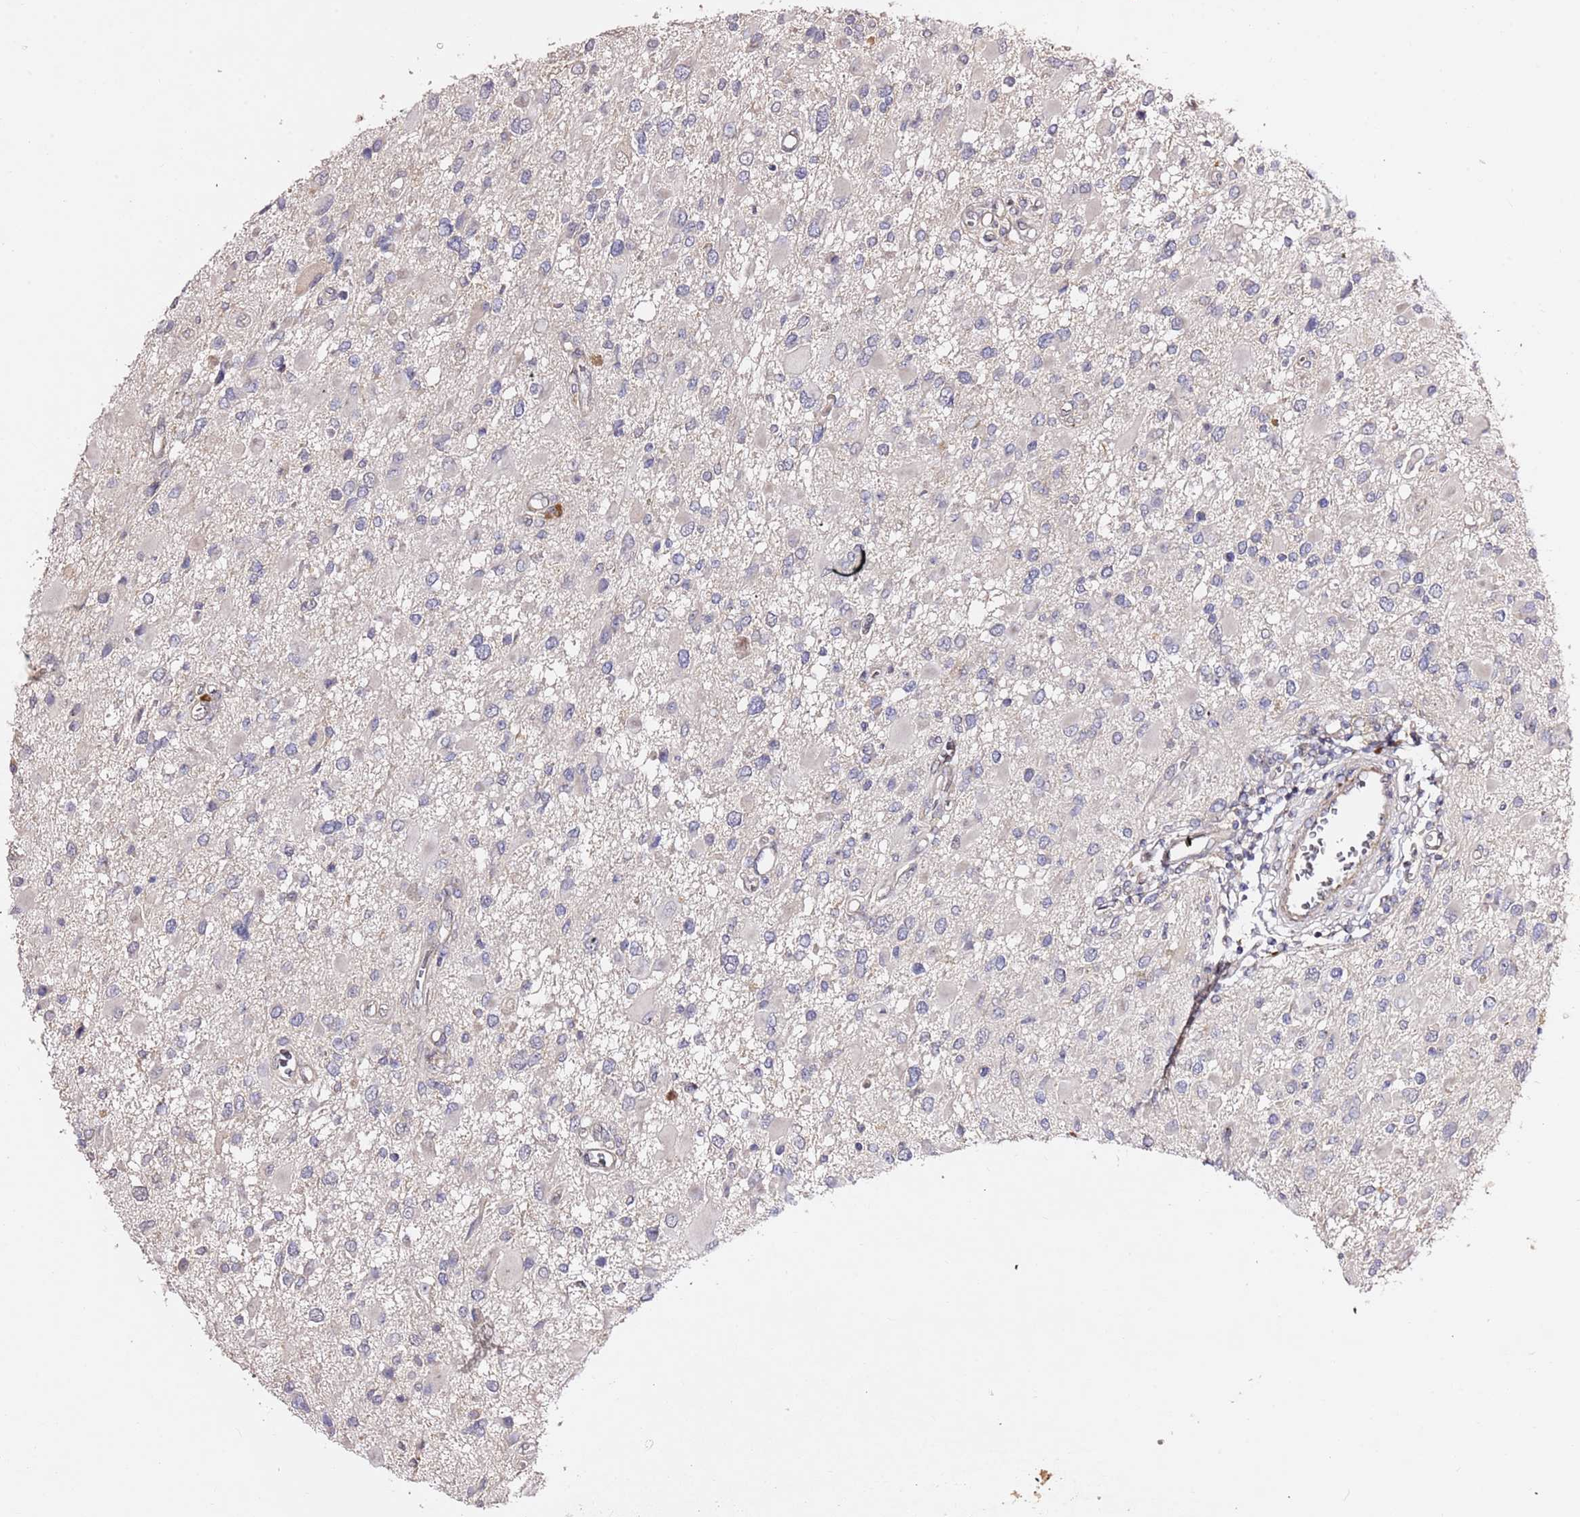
{"staining": {"intensity": "negative", "quantity": "none", "location": "none"}, "tissue": "glioma", "cell_type": "Tumor cells", "image_type": "cancer", "snomed": [{"axis": "morphology", "description": "Glioma, malignant, High grade"}, {"axis": "topography", "description": "Brain"}], "caption": "A micrograph of human malignant glioma (high-grade) is negative for staining in tumor cells.", "gene": "HSD17B7", "patient": {"sex": "male", "age": 53}}